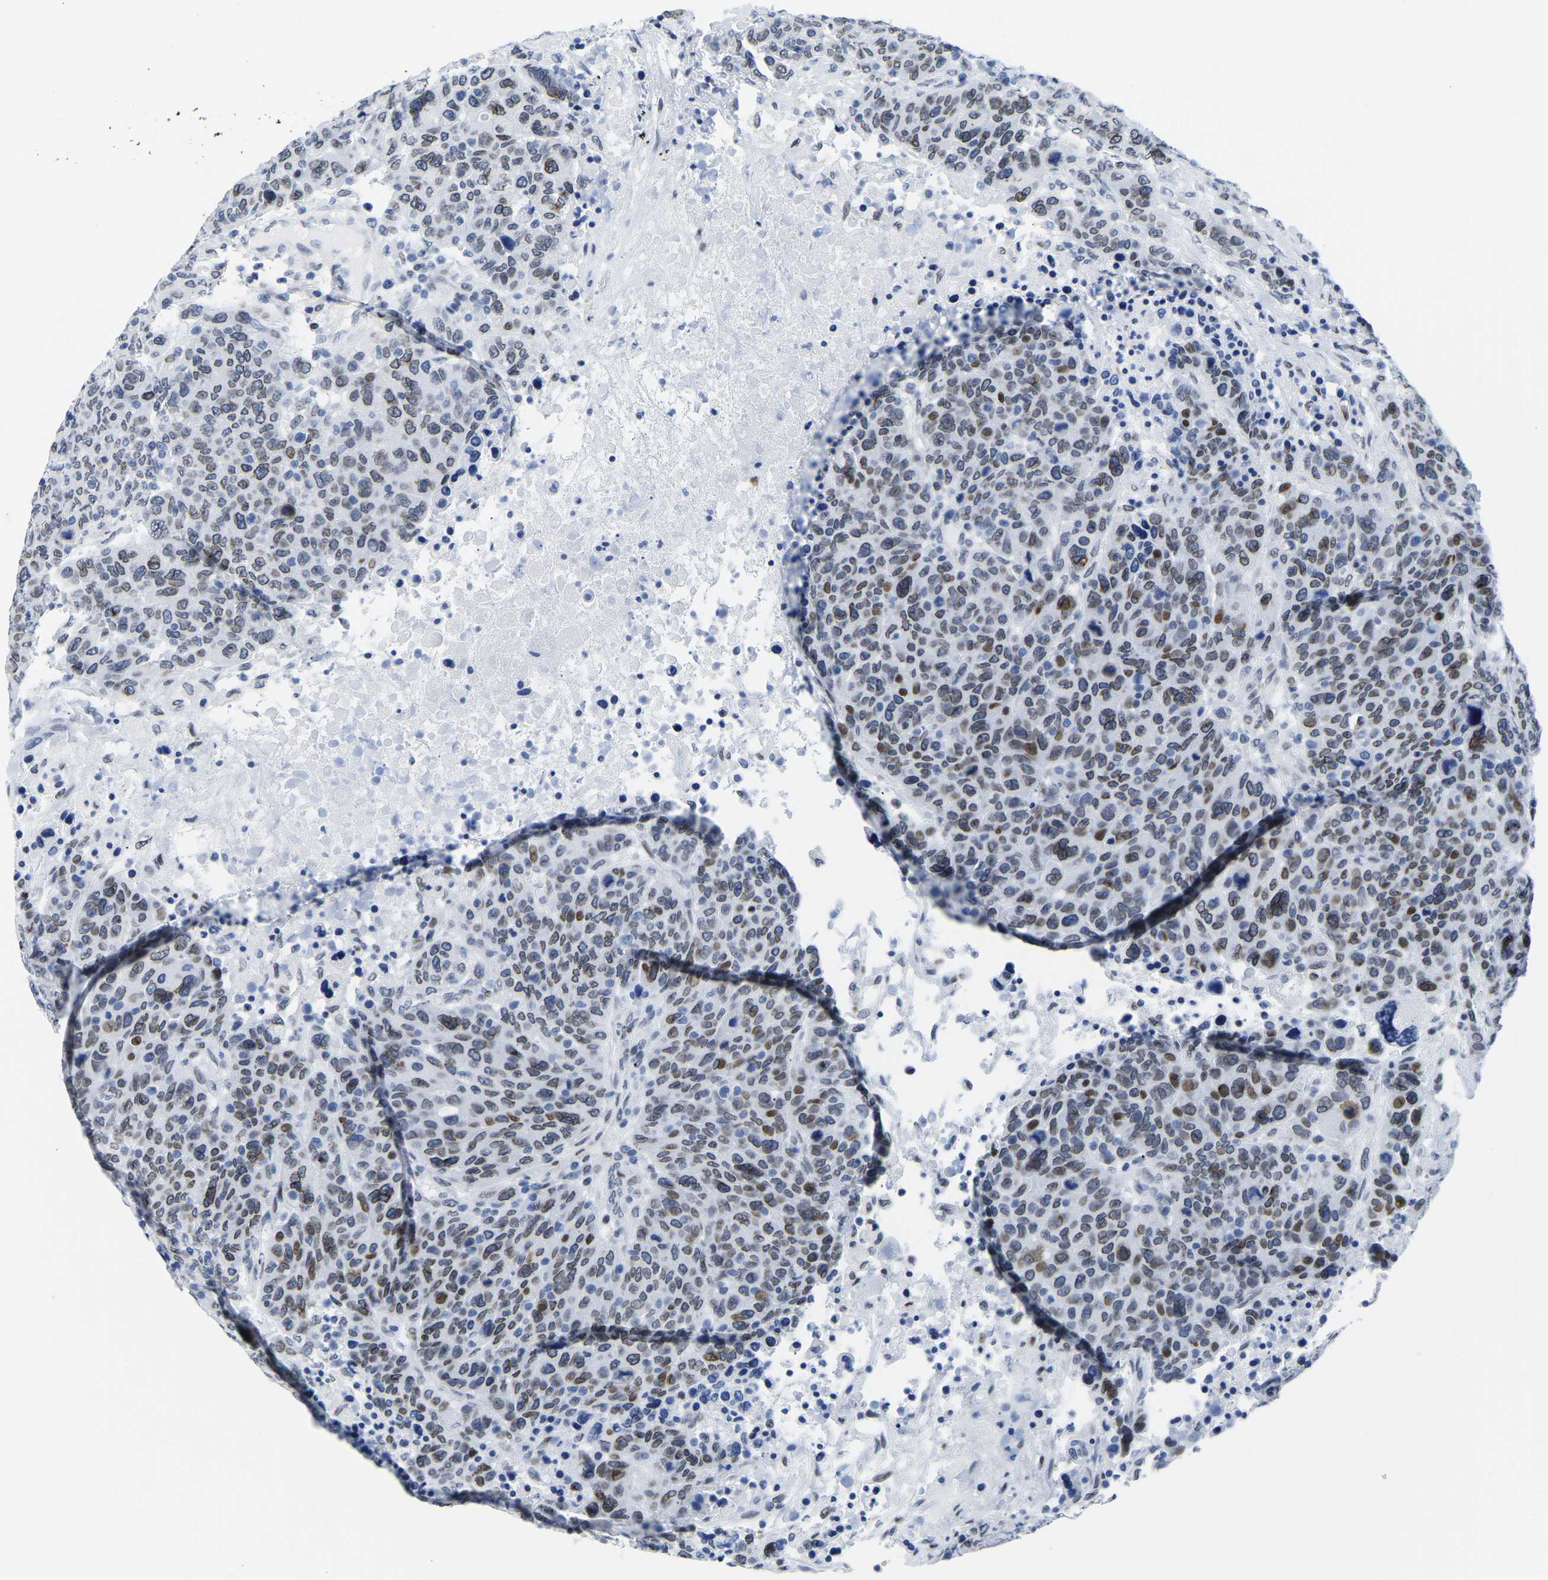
{"staining": {"intensity": "weak", "quantity": ">75%", "location": "cytoplasmic/membranous,nuclear"}, "tissue": "breast cancer", "cell_type": "Tumor cells", "image_type": "cancer", "snomed": [{"axis": "morphology", "description": "Duct carcinoma"}, {"axis": "topography", "description": "Breast"}], "caption": "The histopathology image reveals immunohistochemical staining of breast invasive ductal carcinoma. There is weak cytoplasmic/membranous and nuclear expression is present in about >75% of tumor cells.", "gene": "UPK3A", "patient": {"sex": "female", "age": 37}}